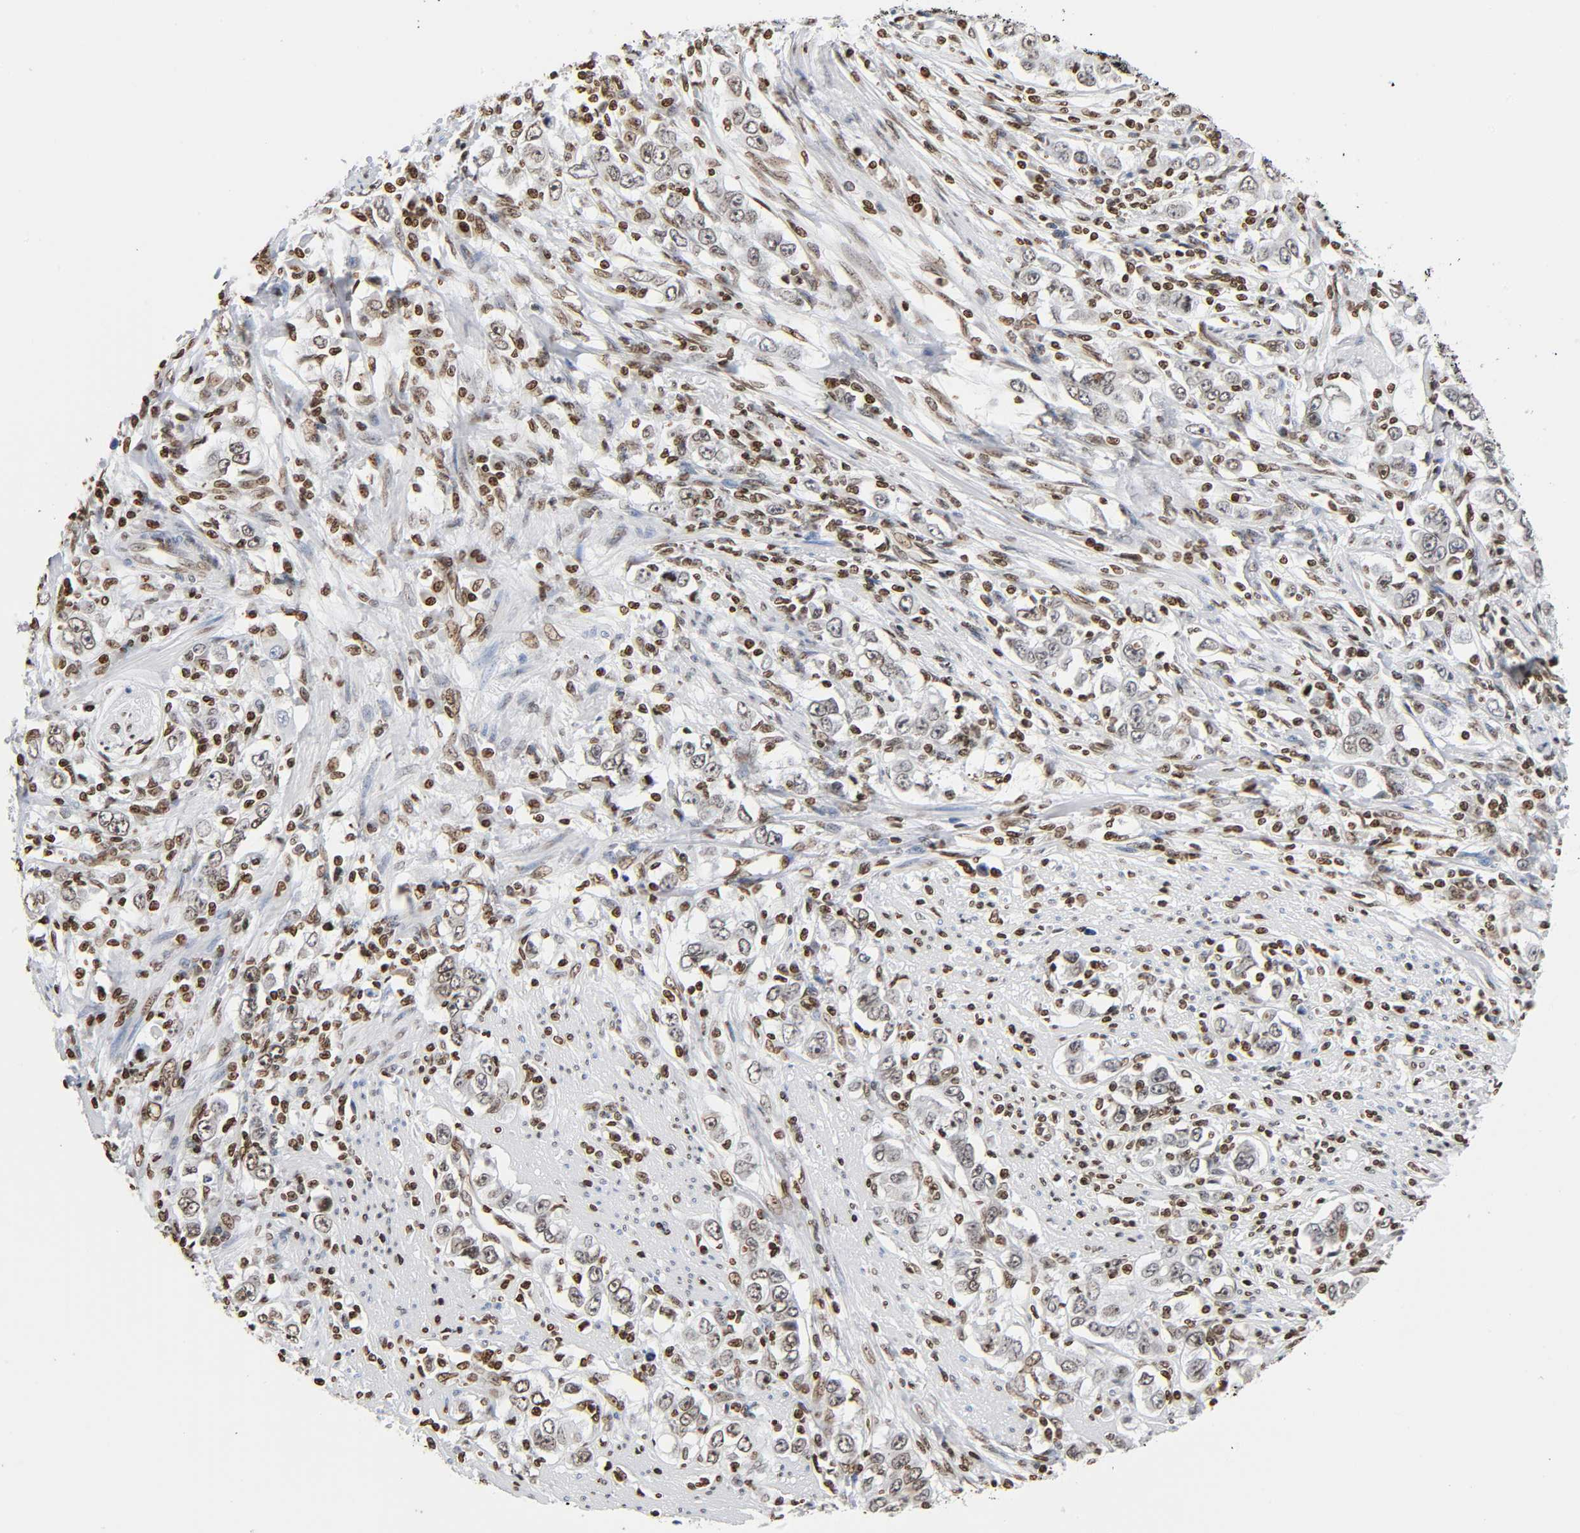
{"staining": {"intensity": "moderate", "quantity": ">75%", "location": "nuclear"}, "tissue": "stomach cancer", "cell_type": "Tumor cells", "image_type": "cancer", "snomed": [{"axis": "morphology", "description": "Adenocarcinoma, NOS"}, {"axis": "topography", "description": "Stomach, lower"}], "caption": "Stomach cancer (adenocarcinoma) was stained to show a protein in brown. There is medium levels of moderate nuclear staining in approximately >75% of tumor cells.", "gene": "HOXA6", "patient": {"sex": "female", "age": 72}}